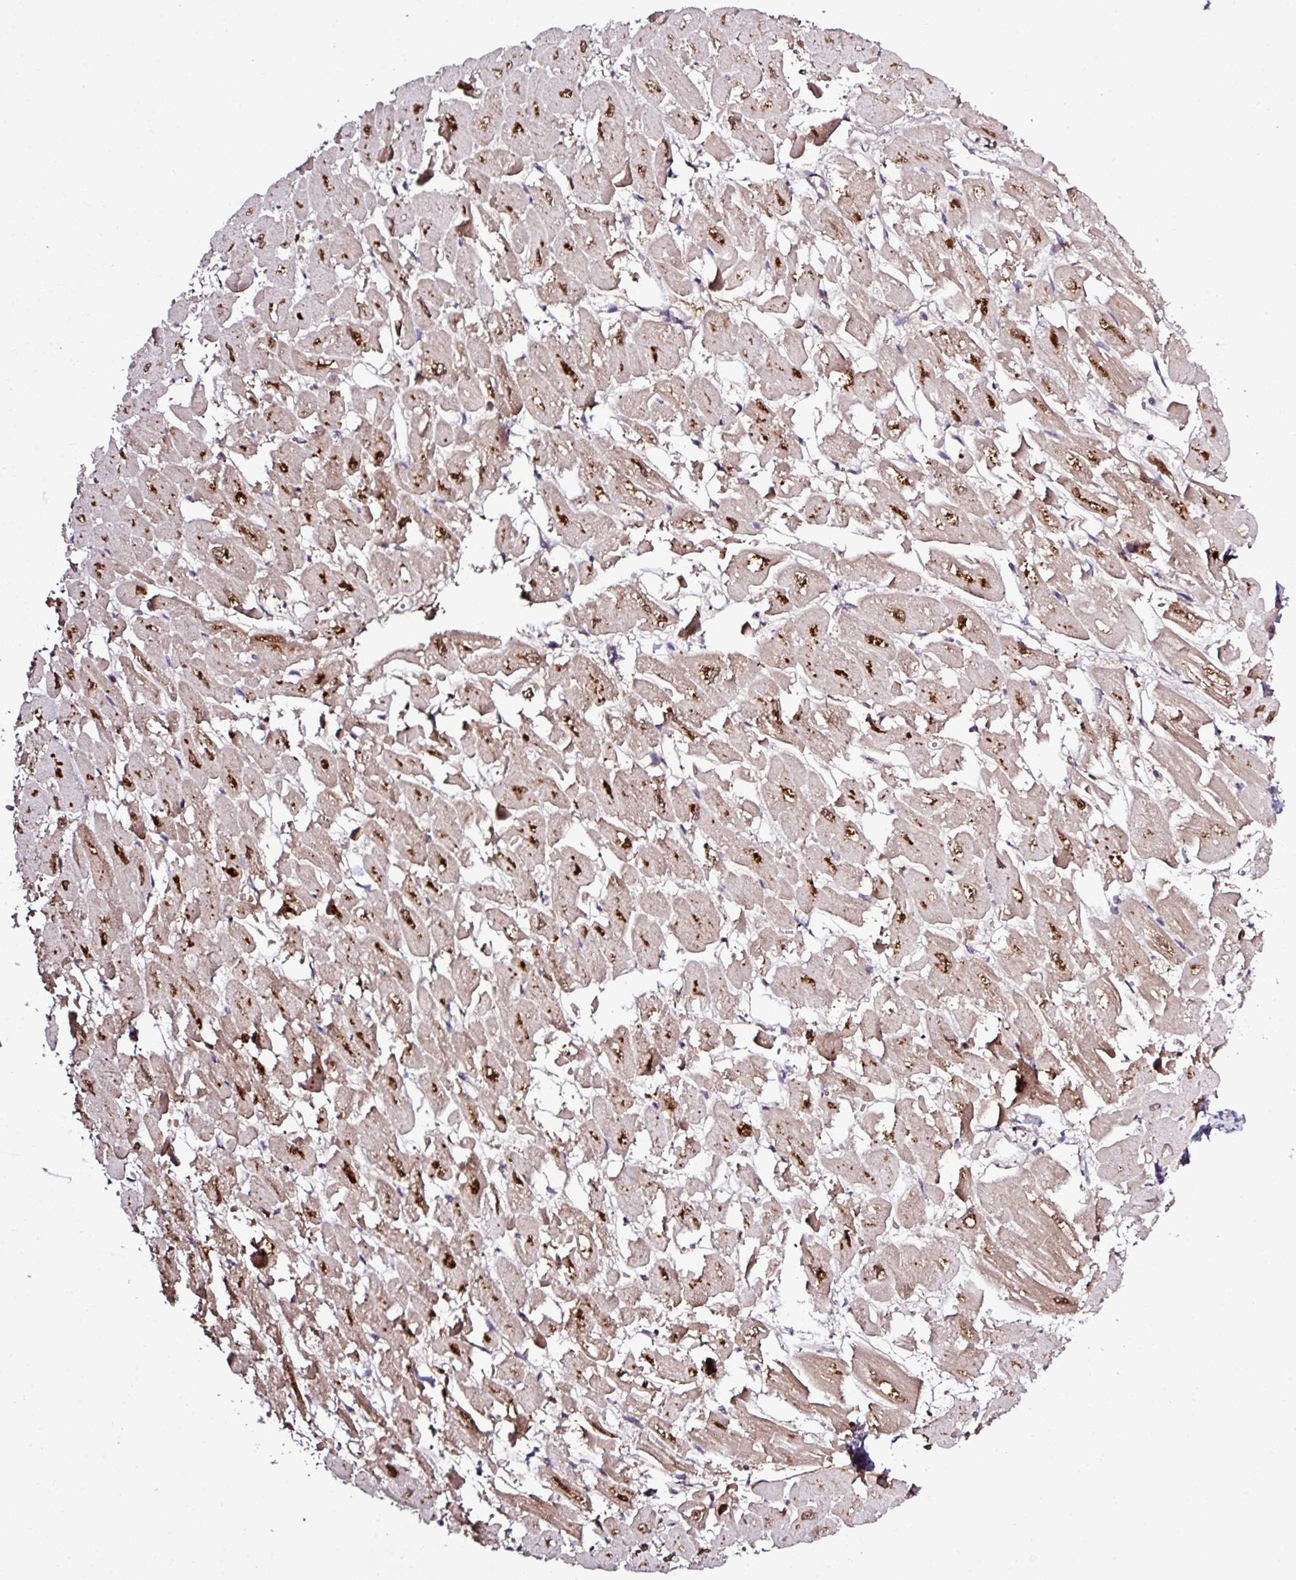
{"staining": {"intensity": "moderate", "quantity": "25%-75%", "location": "cytoplasmic/membranous"}, "tissue": "heart muscle", "cell_type": "Cardiomyocytes", "image_type": "normal", "snomed": [{"axis": "morphology", "description": "Normal tissue, NOS"}, {"axis": "topography", "description": "Heart"}], "caption": "Normal heart muscle was stained to show a protein in brown. There is medium levels of moderate cytoplasmic/membranous expression in approximately 25%-75% of cardiomyocytes. The protein of interest is stained brown, and the nuclei are stained in blue (DAB IHC with brightfield microscopy, high magnification).", "gene": "SMCO4", "patient": {"sex": "male", "age": 54}}